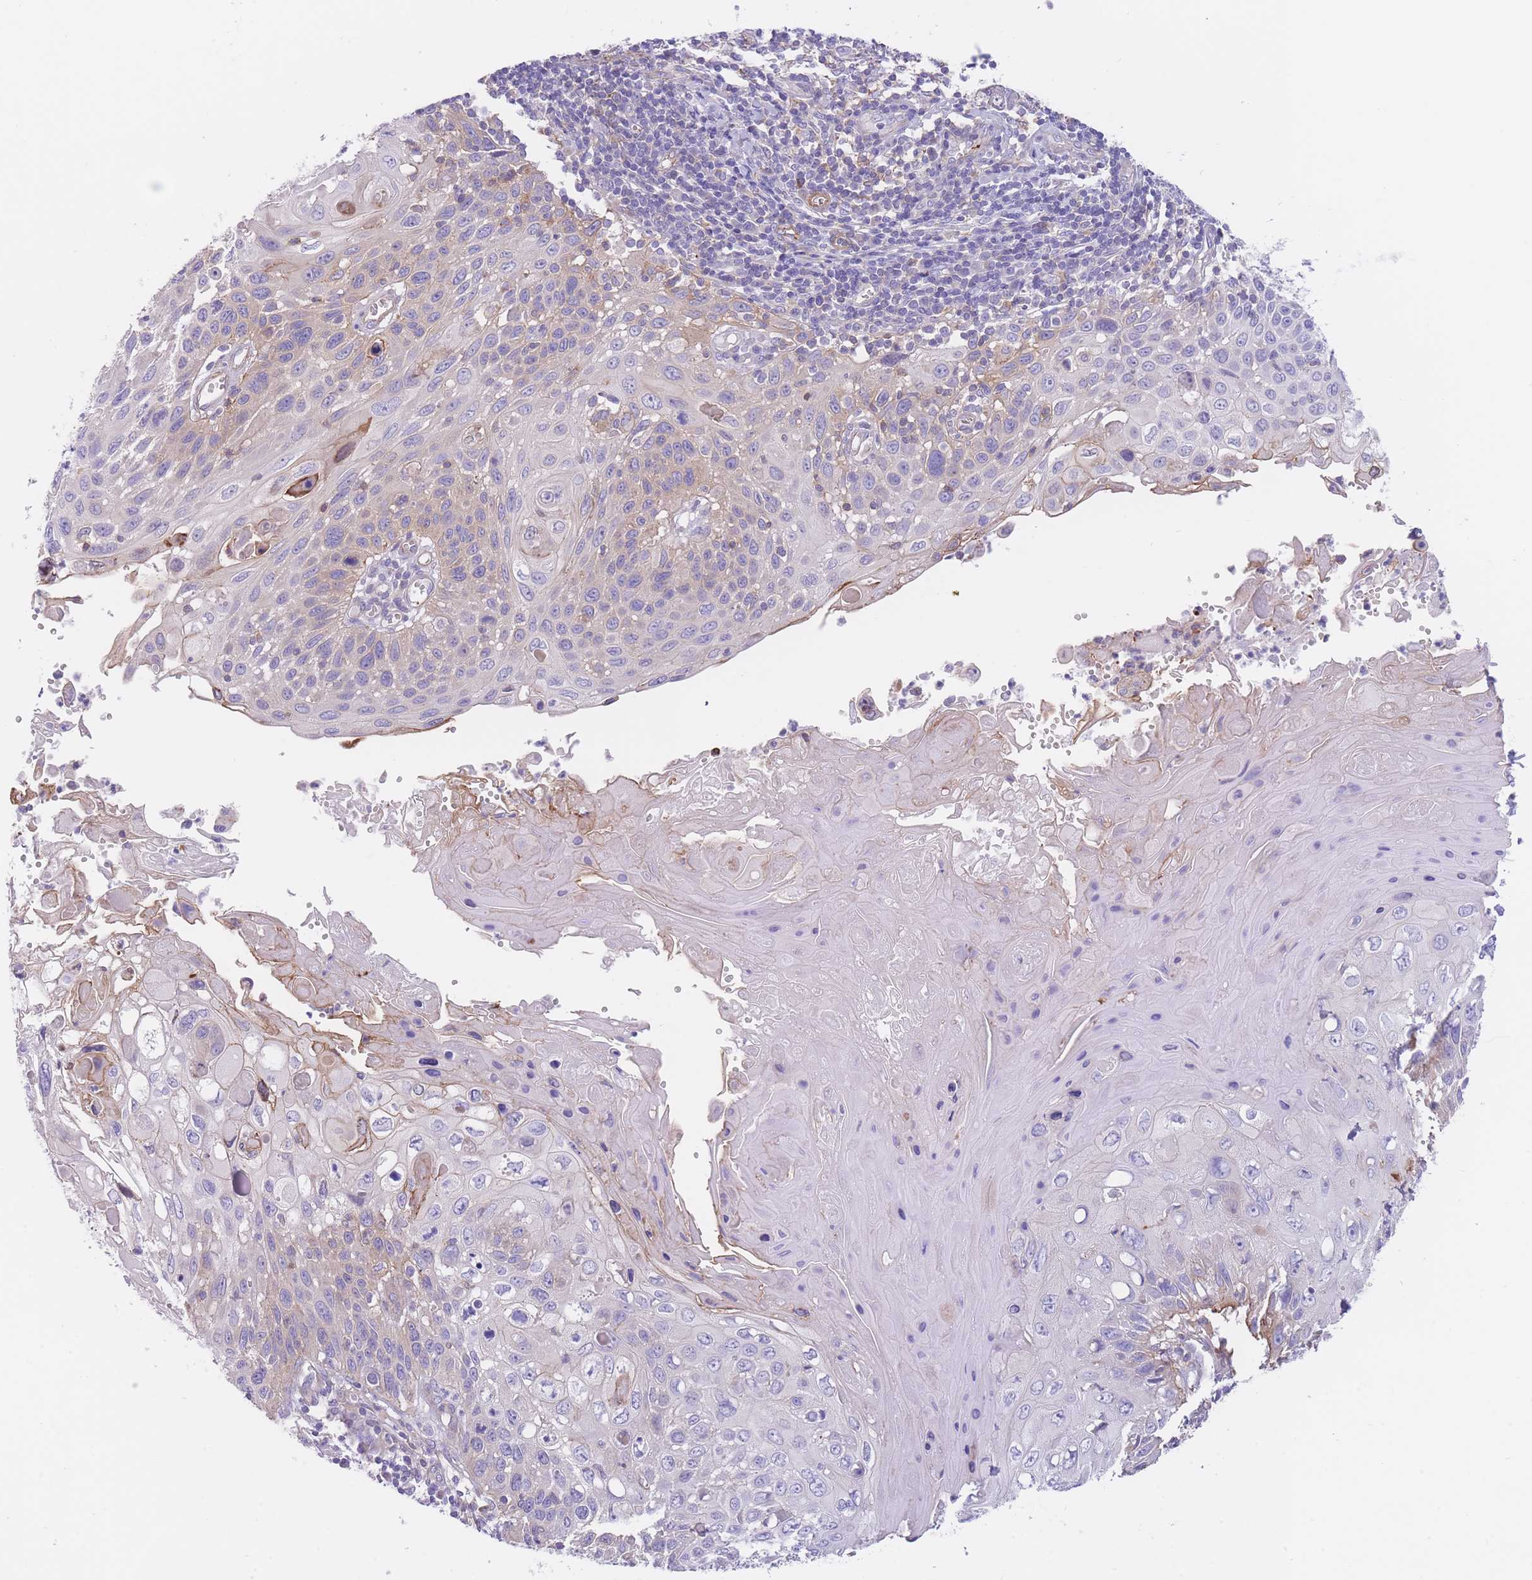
{"staining": {"intensity": "moderate", "quantity": "<25%", "location": "cytoplasmic/membranous"}, "tissue": "cervical cancer", "cell_type": "Tumor cells", "image_type": "cancer", "snomed": [{"axis": "morphology", "description": "Squamous cell carcinoma, NOS"}, {"axis": "topography", "description": "Cervix"}], "caption": "The photomicrograph demonstrates staining of squamous cell carcinoma (cervical), revealing moderate cytoplasmic/membranous protein staining (brown color) within tumor cells.", "gene": "LDB3", "patient": {"sex": "female", "age": 70}}